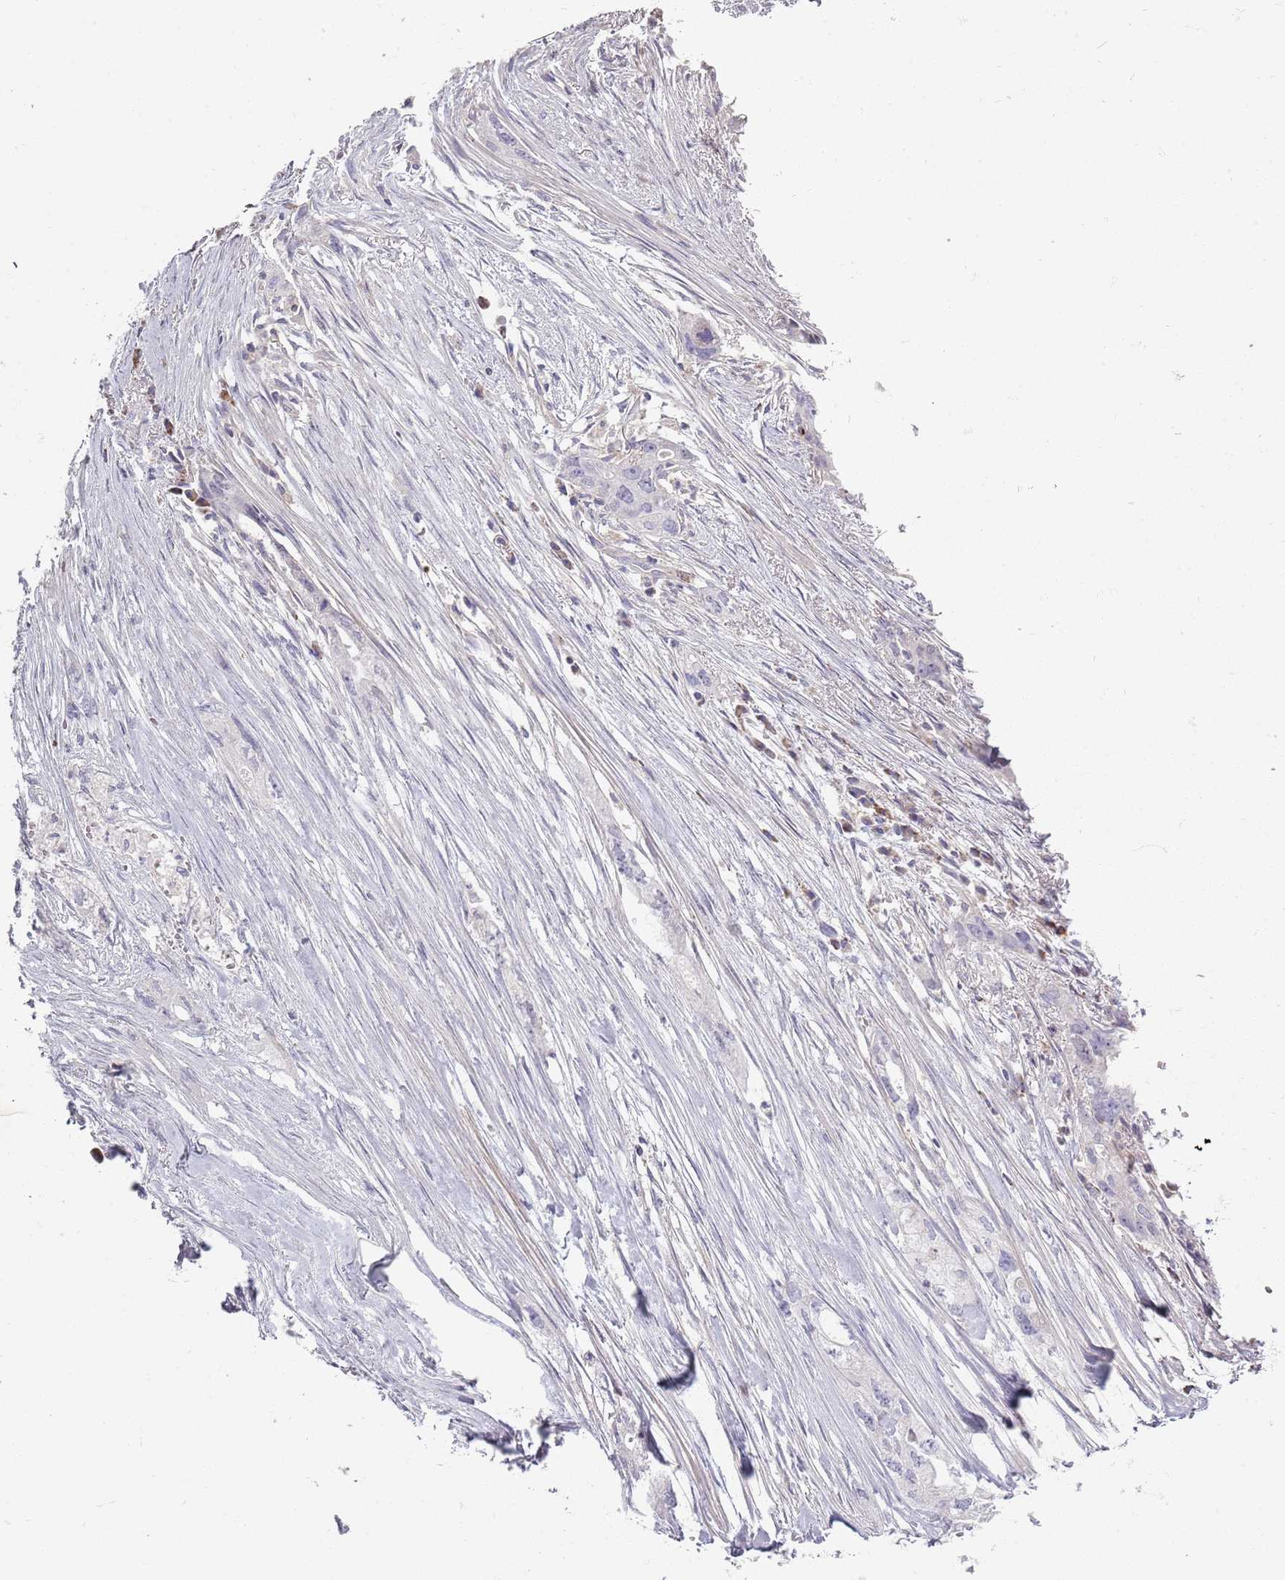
{"staining": {"intensity": "negative", "quantity": "none", "location": "none"}, "tissue": "pancreatic cancer", "cell_type": "Tumor cells", "image_type": "cancer", "snomed": [{"axis": "morphology", "description": "Adenocarcinoma, NOS"}, {"axis": "topography", "description": "Pancreas"}], "caption": "Tumor cells show no significant positivity in pancreatic adenocarcinoma.", "gene": "SYNGR3", "patient": {"sex": "female", "age": 73}}